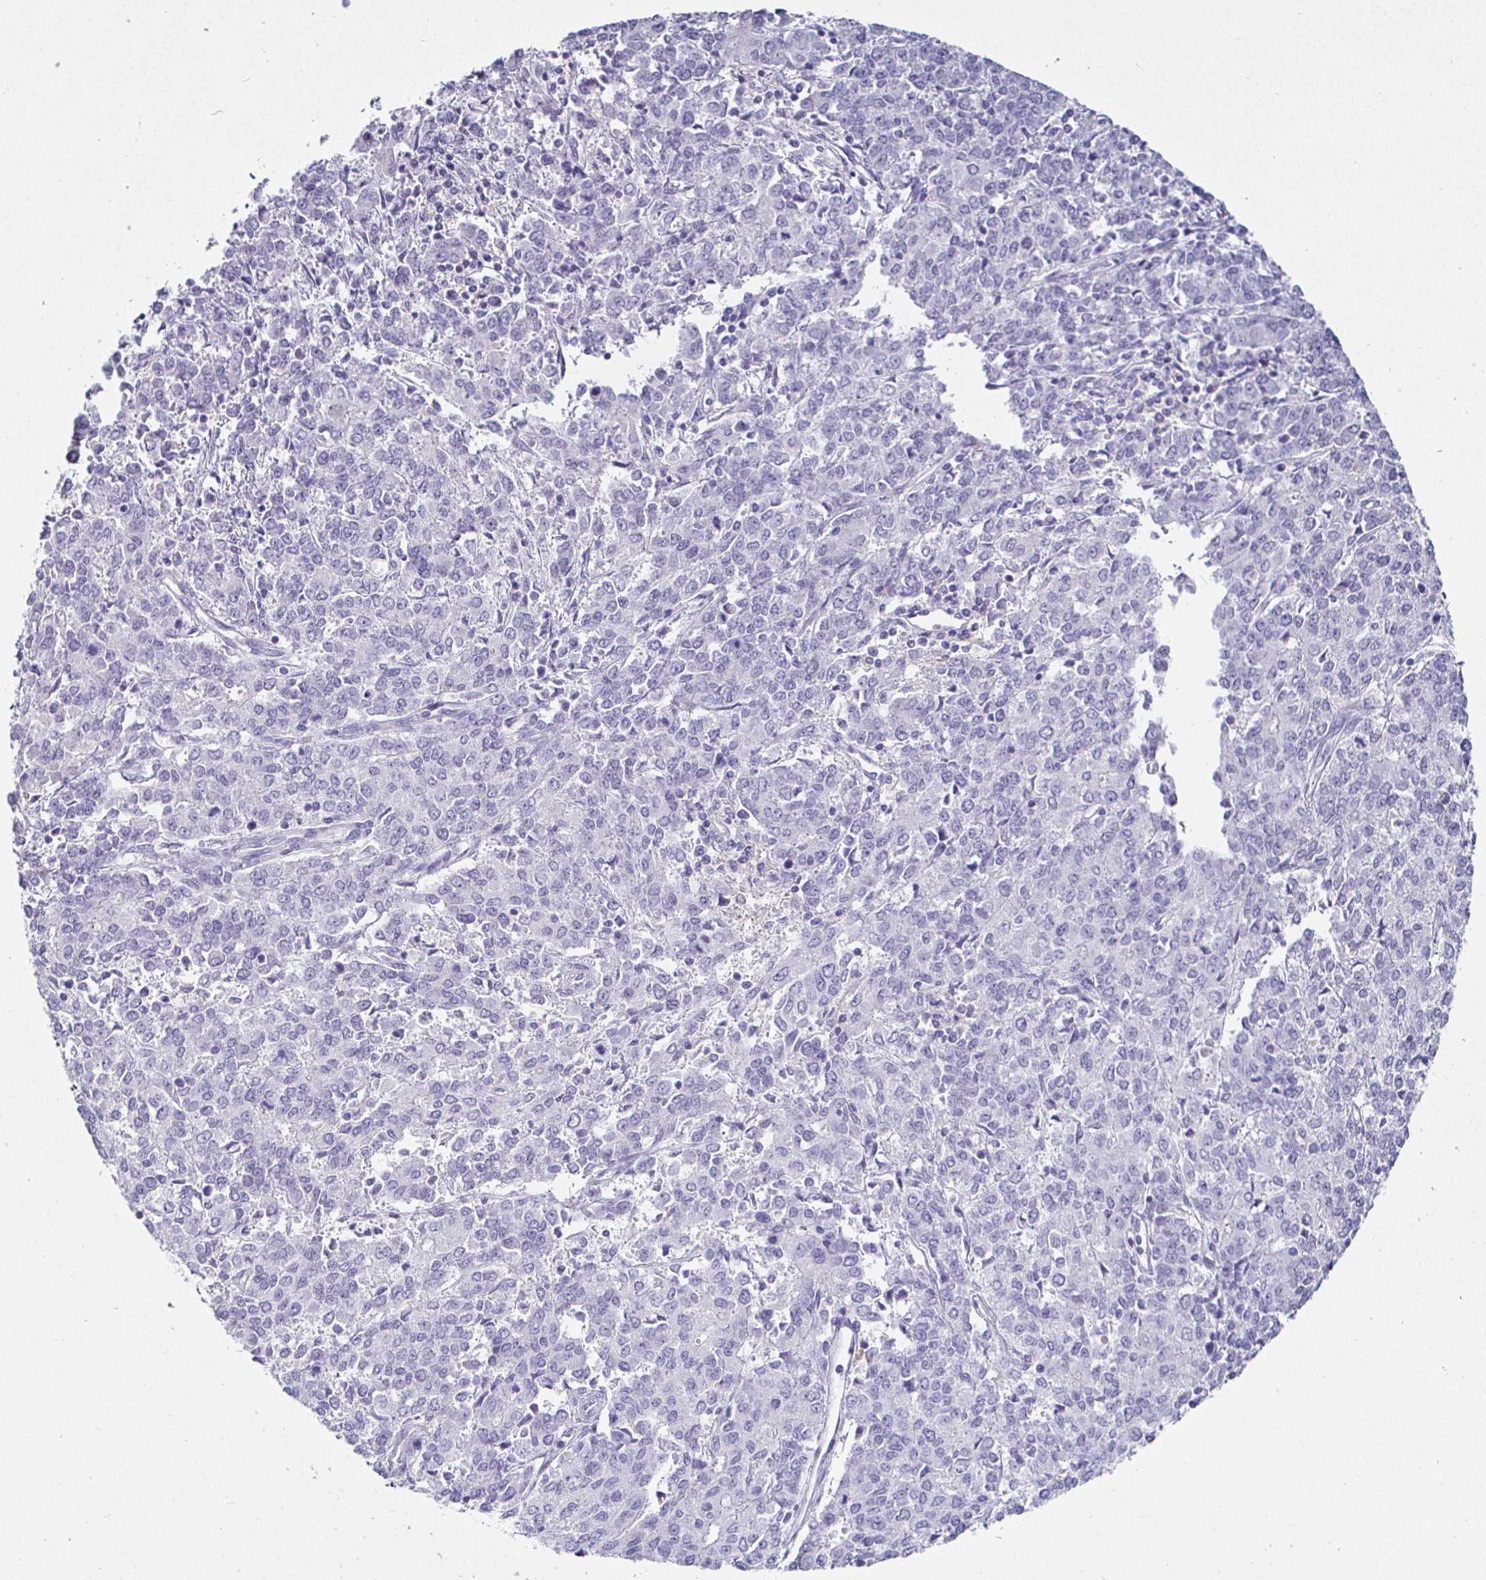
{"staining": {"intensity": "negative", "quantity": "none", "location": "none"}, "tissue": "endometrial cancer", "cell_type": "Tumor cells", "image_type": "cancer", "snomed": [{"axis": "morphology", "description": "Adenocarcinoma, NOS"}, {"axis": "topography", "description": "Endometrium"}], "caption": "This is an IHC photomicrograph of human adenocarcinoma (endometrial). There is no positivity in tumor cells.", "gene": "SIRPA", "patient": {"sex": "female", "age": 50}}